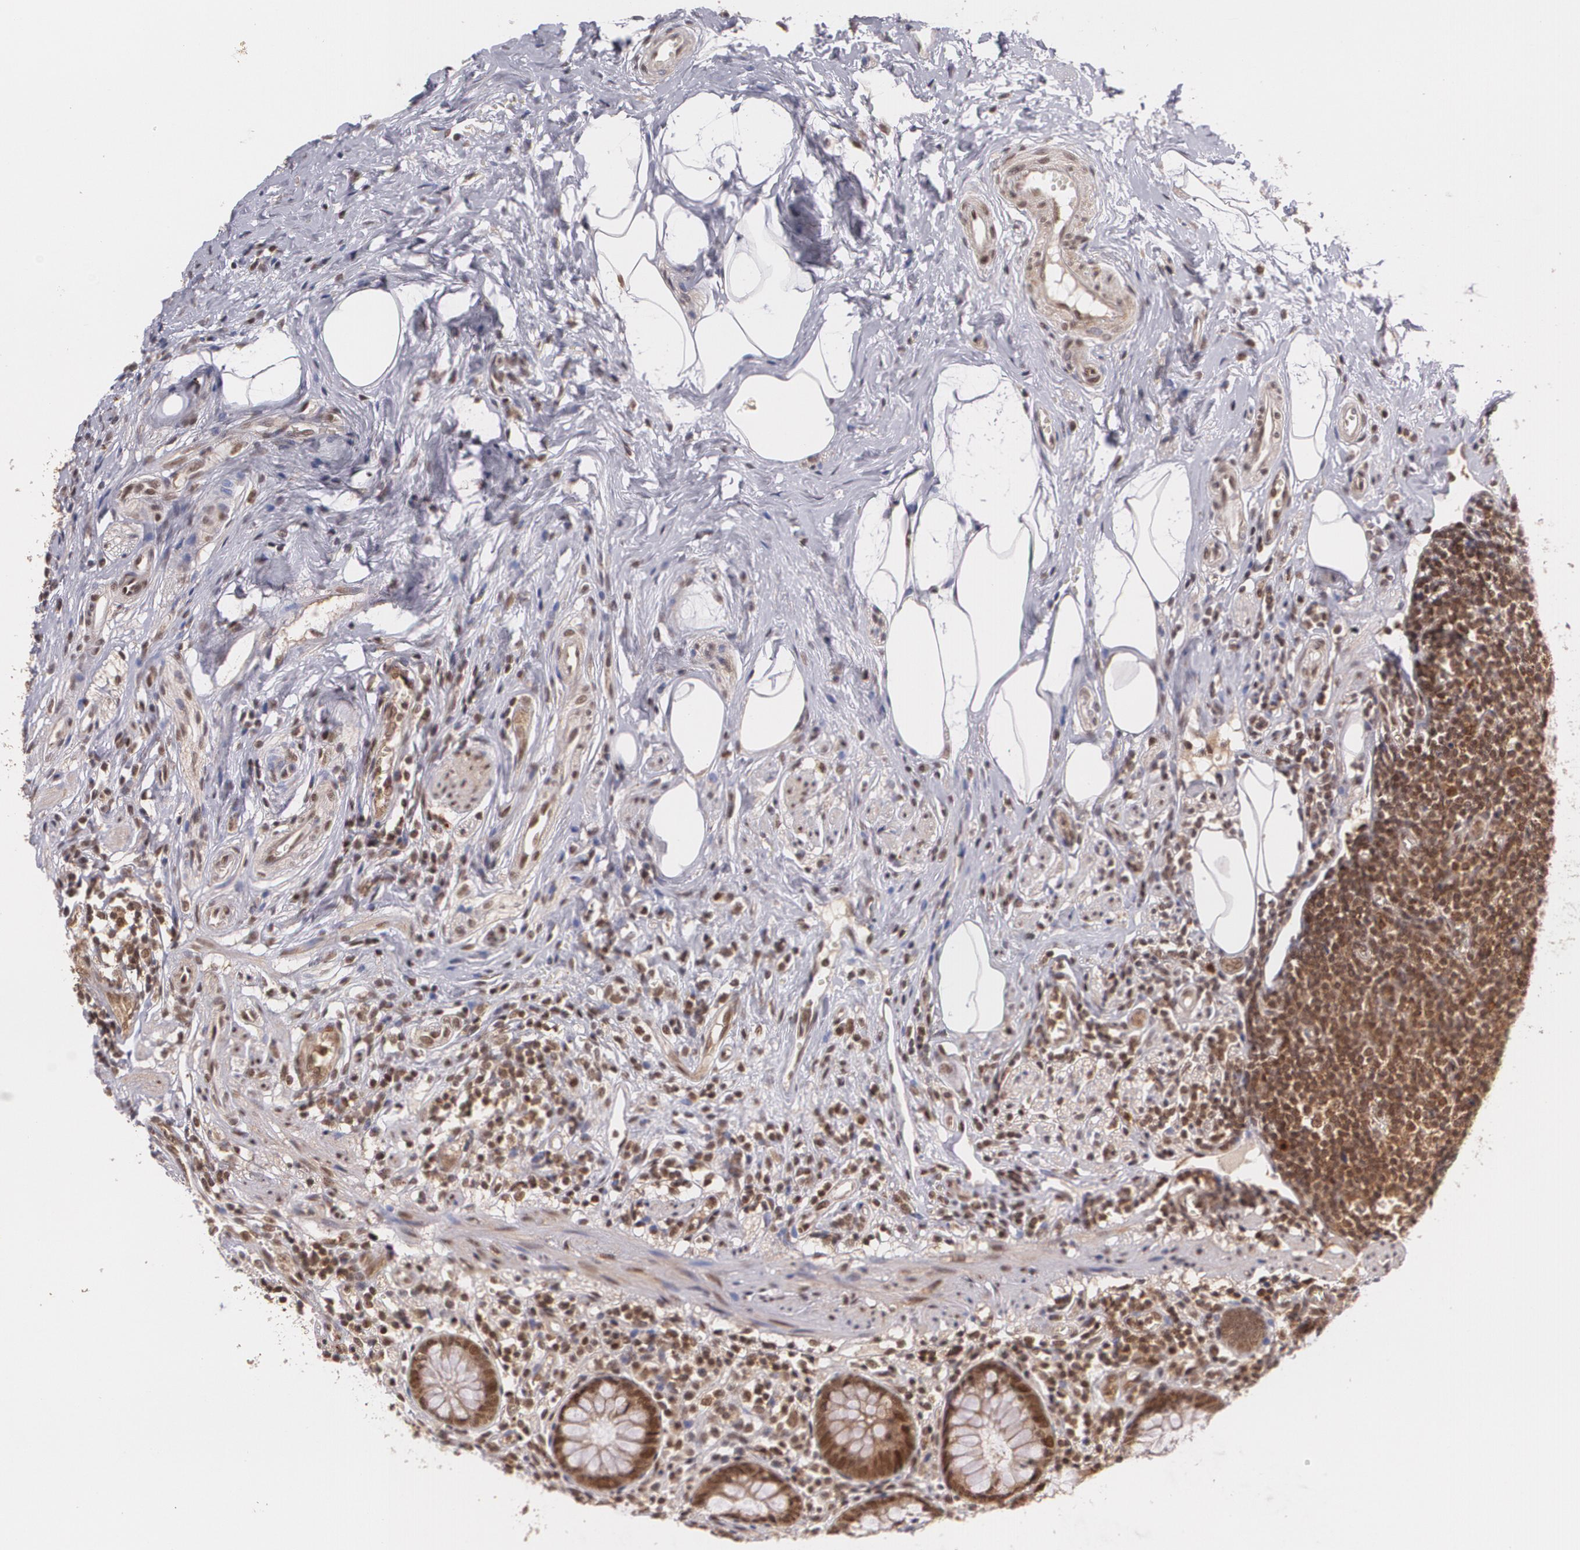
{"staining": {"intensity": "moderate", "quantity": "25%-75%", "location": "cytoplasmic/membranous,nuclear"}, "tissue": "appendix", "cell_type": "Glandular cells", "image_type": "normal", "snomed": [{"axis": "morphology", "description": "Normal tissue, NOS"}, {"axis": "topography", "description": "Appendix"}], "caption": "Appendix was stained to show a protein in brown. There is medium levels of moderate cytoplasmic/membranous,nuclear positivity in about 25%-75% of glandular cells. The staining is performed using DAB (3,3'-diaminobenzidine) brown chromogen to label protein expression. The nuclei are counter-stained blue using hematoxylin.", "gene": "CUL2", "patient": {"sex": "male", "age": 38}}